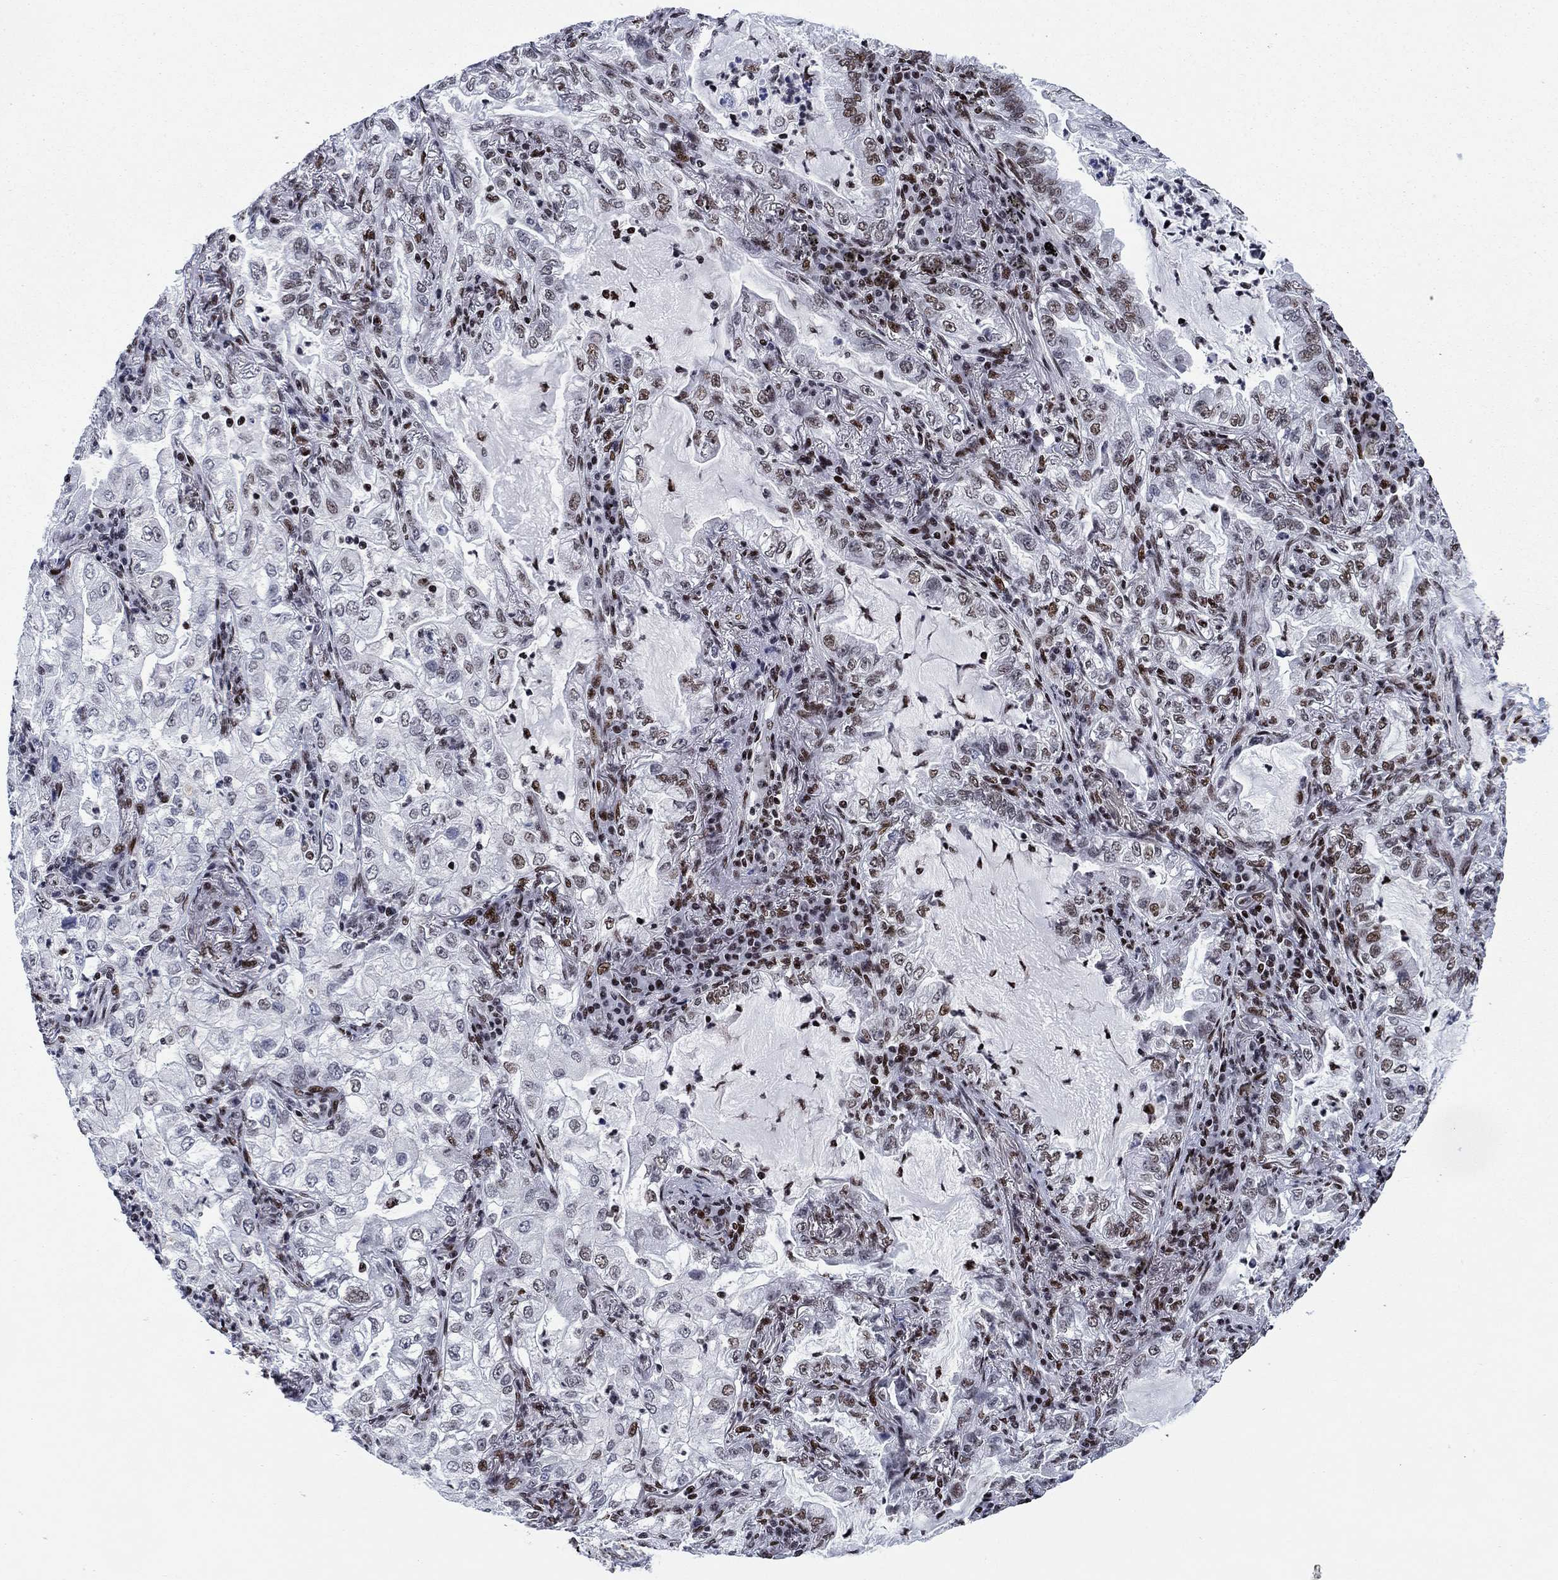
{"staining": {"intensity": "moderate", "quantity": "25%-75%", "location": "nuclear"}, "tissue": "lung cancer", "cell_type": "Tumor cells", "image_type": "cancer", "snomed": [{"axis": "morphology", "description": "Adenocarcinoma, NOS"}, {"axis": "topography", "description": "Lung"}], "caption": "Immunohistochemical staining of human lung cancer exhibits medium levels of moderate nuclear protein expression in about 25%-75% of tumor cells. (DAB (3,3'-diaminobenzidine) = brown stain, brightfield microscopy at high magnification).", "gene": "RPRD1B", "patient": {"sex": "female", "age": 73}}